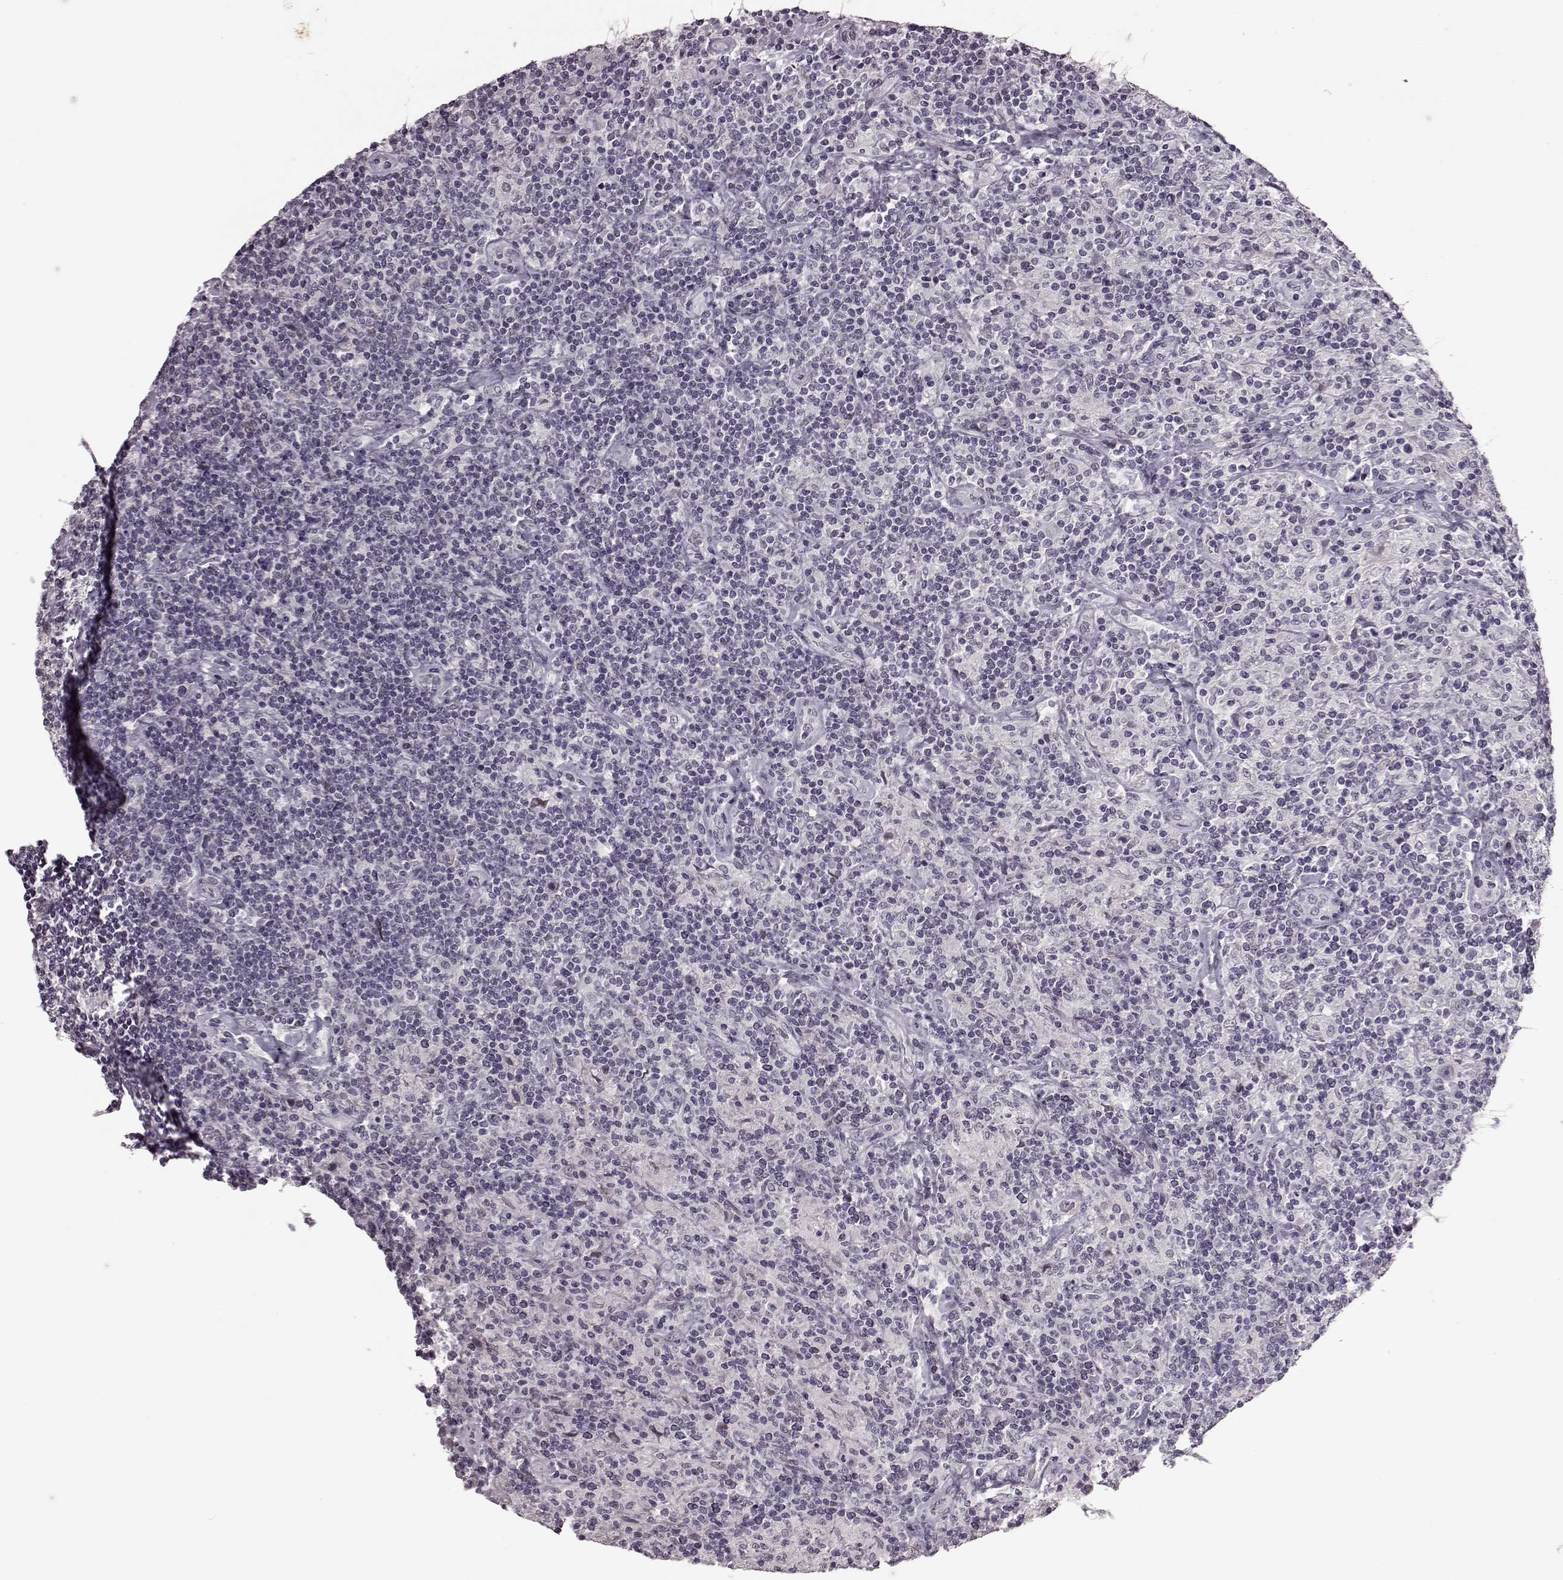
{"staining": {"intensity": "negative", "quantity": "none", "location": "none"}, "tissue": "lymphoma", "cell_type": "Tumor cells", "image_type": "cancer", "snomed": [{"axis": "morphology", "description": "Hodgkin's disease, NOS"}, {"axis": "topography", "description": "Lymph node"}], "caption": "IHC image of Hodgkin's disease stained for a protein (brown), which exhibits no positivity in tumor cells.", "gene": "STX1B", "patient": {"sex": "male", "age": 70}}